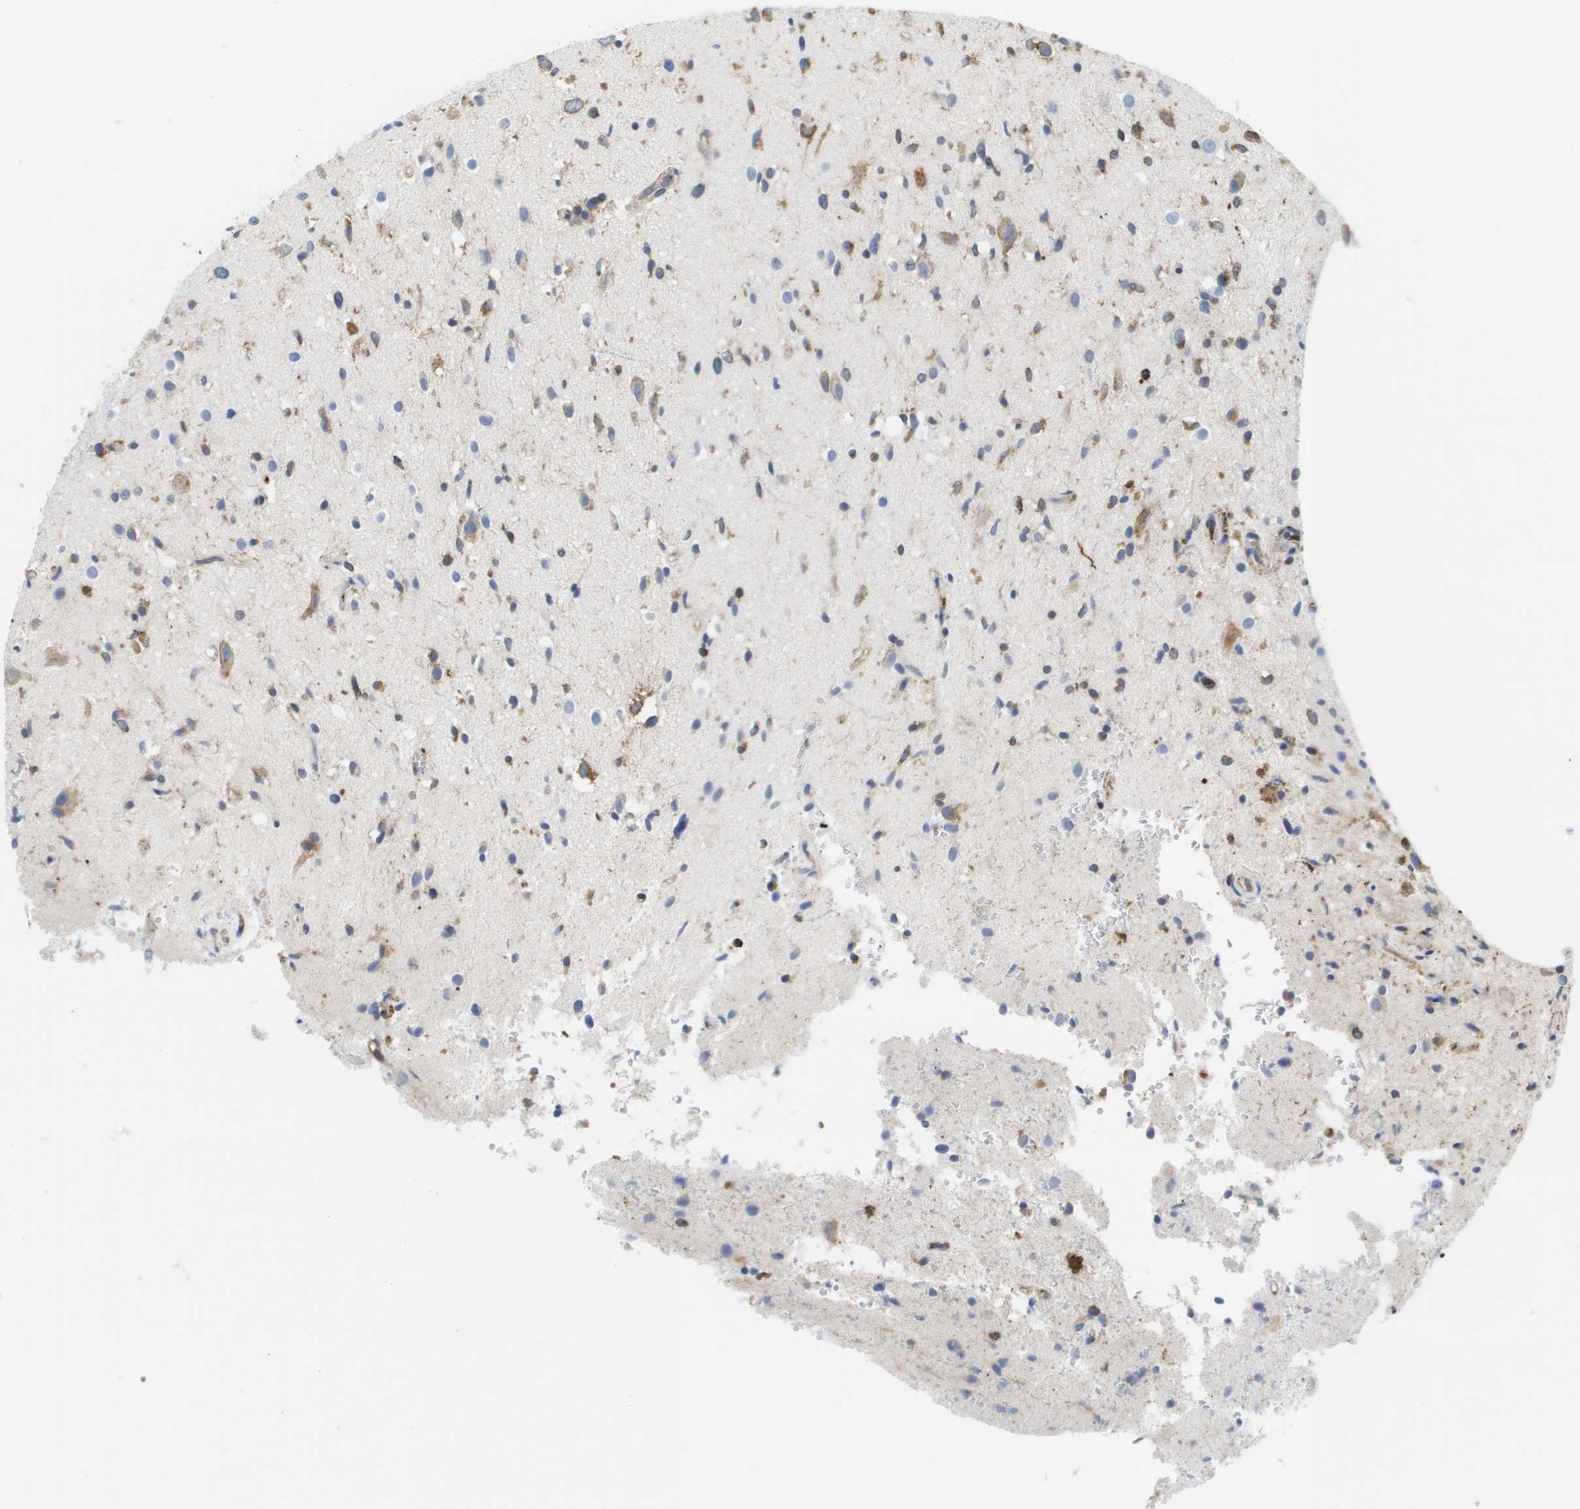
{"staining": {"intensity": "moderate", "quantity": "<25%", "location": "cytoplasmic/membranous"}, "tissue": "glioma", "cell_type": "Tumor cells", "image_type": "cancer", "snomed": [{"axis": "morphology", "description": "Glioma, malignant, High grade"}, {"axis": "topography", "description": "Brain"}], "caption": "Immunohistochemistry of human malignant high-grade glioma displays low levels of moderate cytoplasmic/membranous staining in about <25% of tumor cells. (IHC, brightfield microscopy, high magnification).", "gene": "ST3GAL2", "patient": {"sex": "male", "age": 33}}